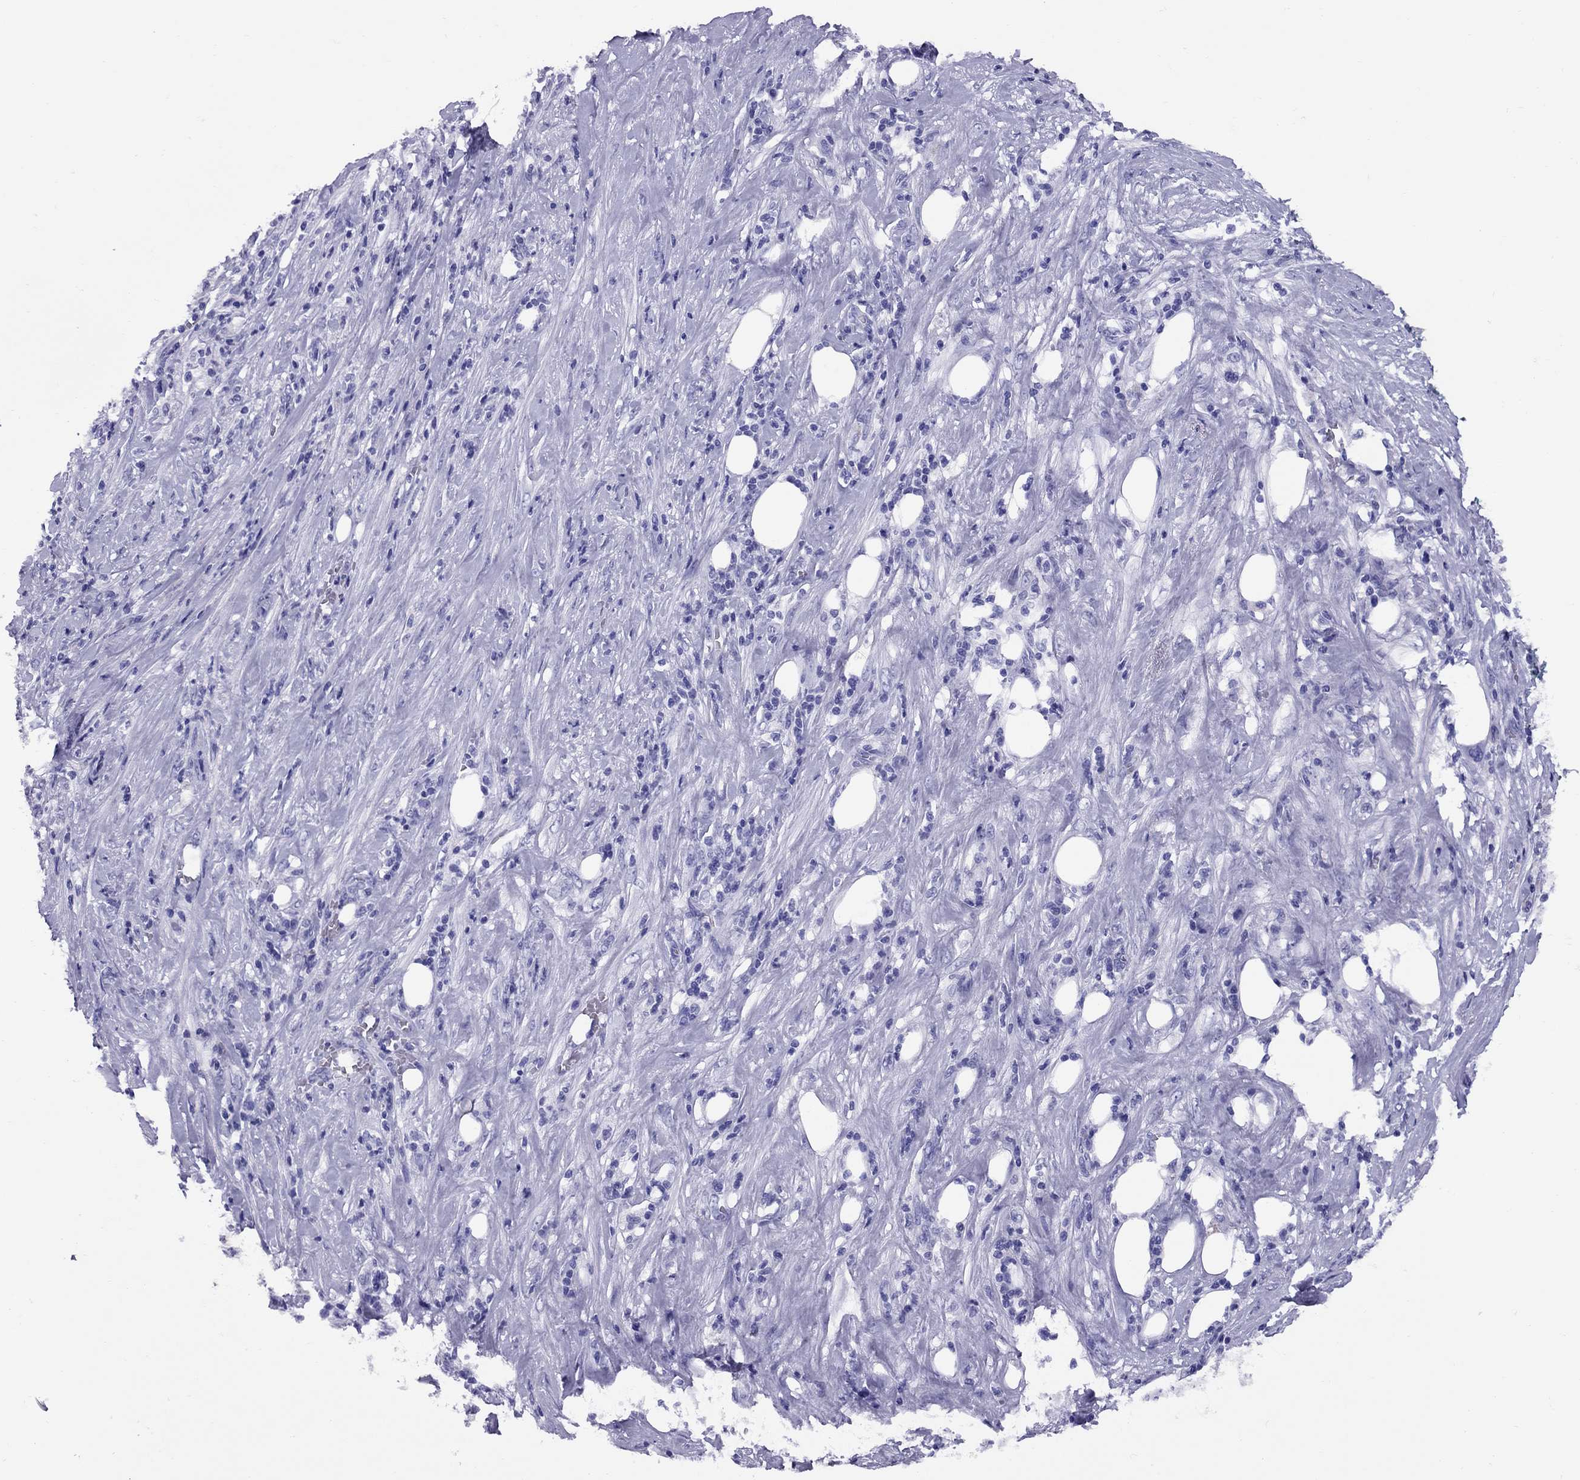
{"staining": {"intensity": "negative", "quantity": "none", "location": "none"}, "tissue": "pancreatic cancer", "cell_type": "Tumor cells", "image_type": "cancer", "snomed": [{"axis": "morphology", "description": "Adenocarcinoma, NOS"}, {"axis": "topography", "description": "Pancreas"}], "caption": "This is an IHC photomicrograph of pancreatic adenocarcinoma. There is no staining in tumor cells.", "gene": "AVPR1B", "patient": {"sex": "male", "age": 57}}